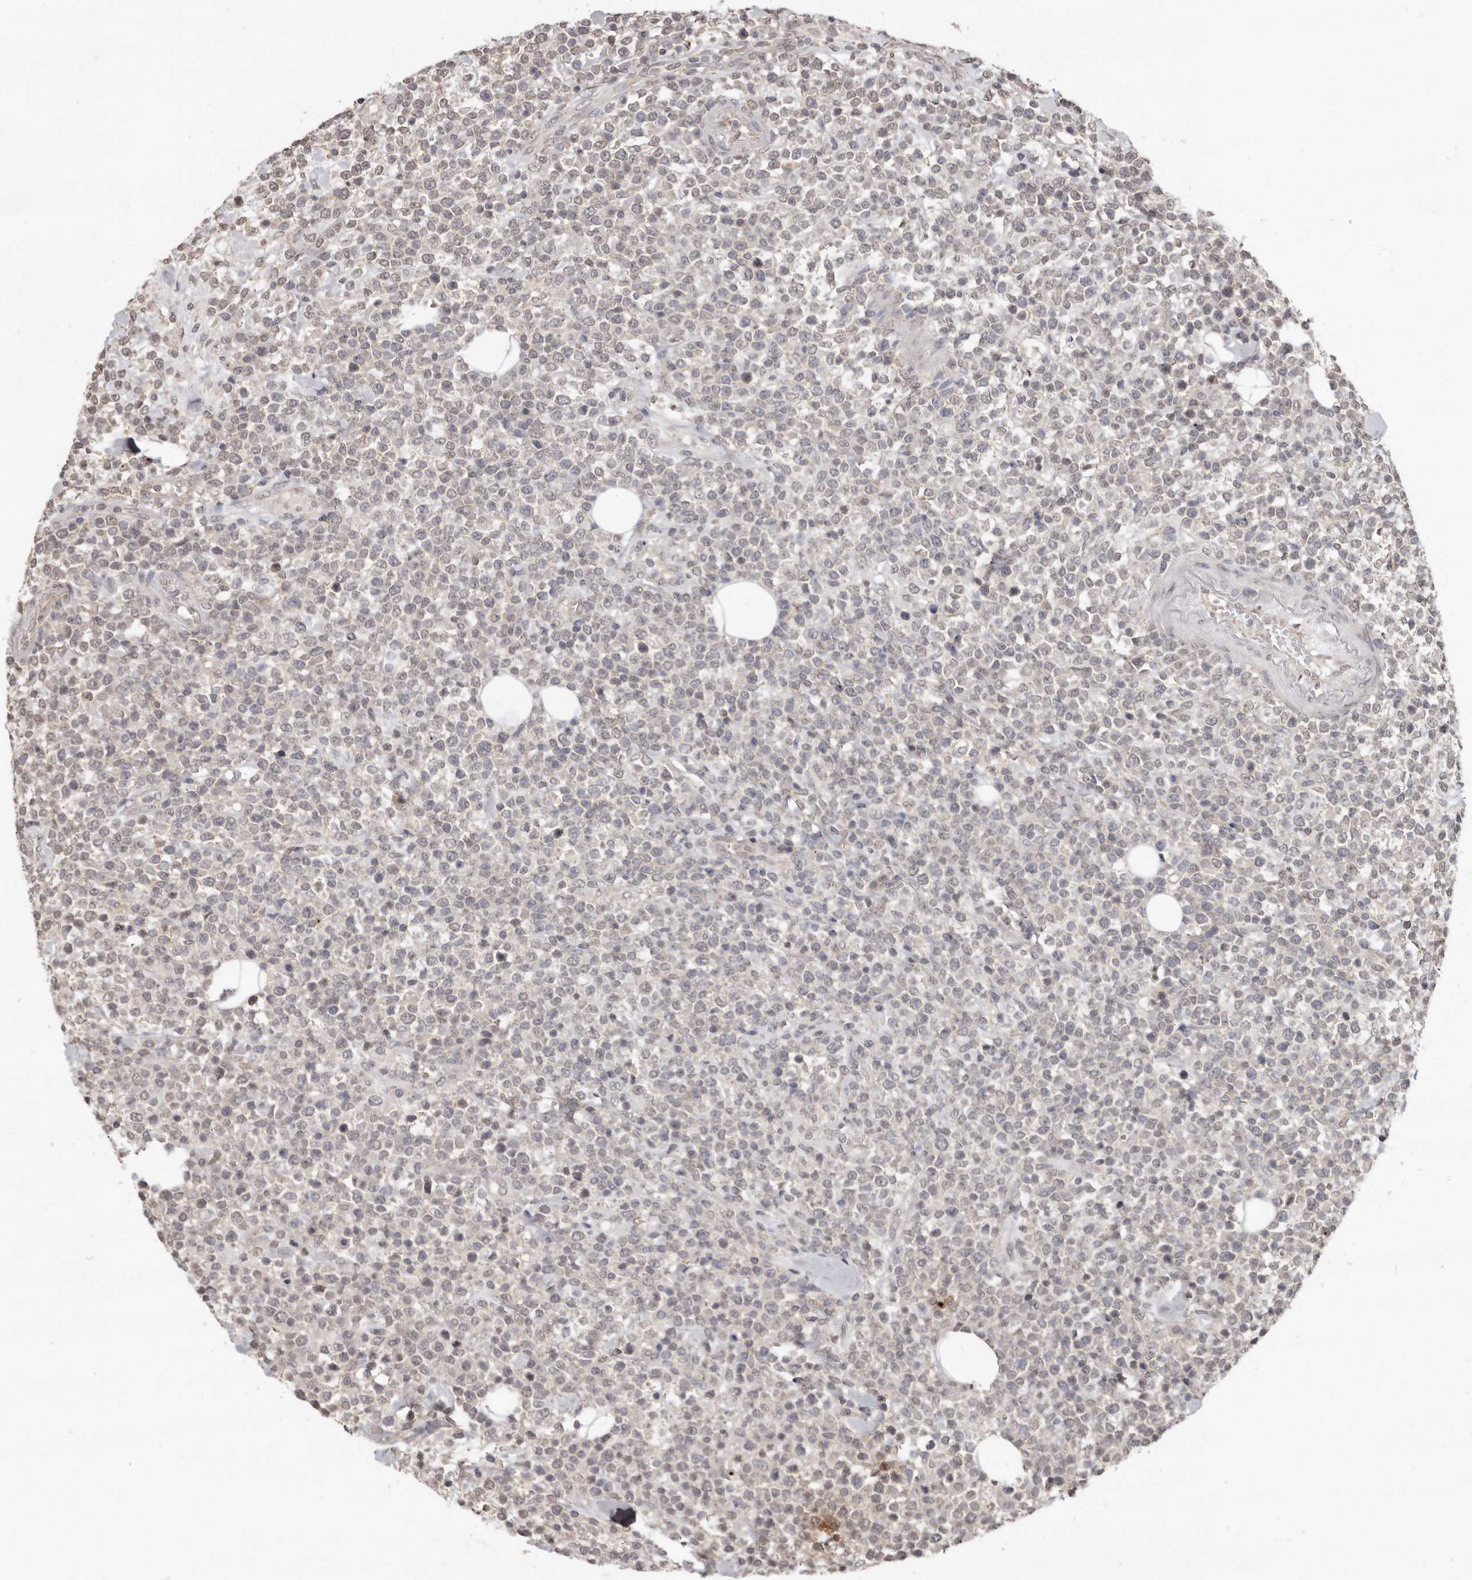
{"staining": {"intensity": "negative", "quantity": "none", "location": "none"}, "tissue": "lymphoma", "cell_type": "Tumor cells", "image_type": "cancer", "snomed": [{"axis": "morphology", "description": "Malignant lymphoma, non-Hodgkin's type, High grade"}, {"axis": "topography", "description": "Colon"}], "caption": "This photomicrograph is of lymphoma stained with immunohistochemistry (IHC) to label a protein in brown with the nuclei are counter-stained blue. There is no expression in tumor cells.", "gene": "LINGO2", "patient": {"sex": "female", "age": 53}}